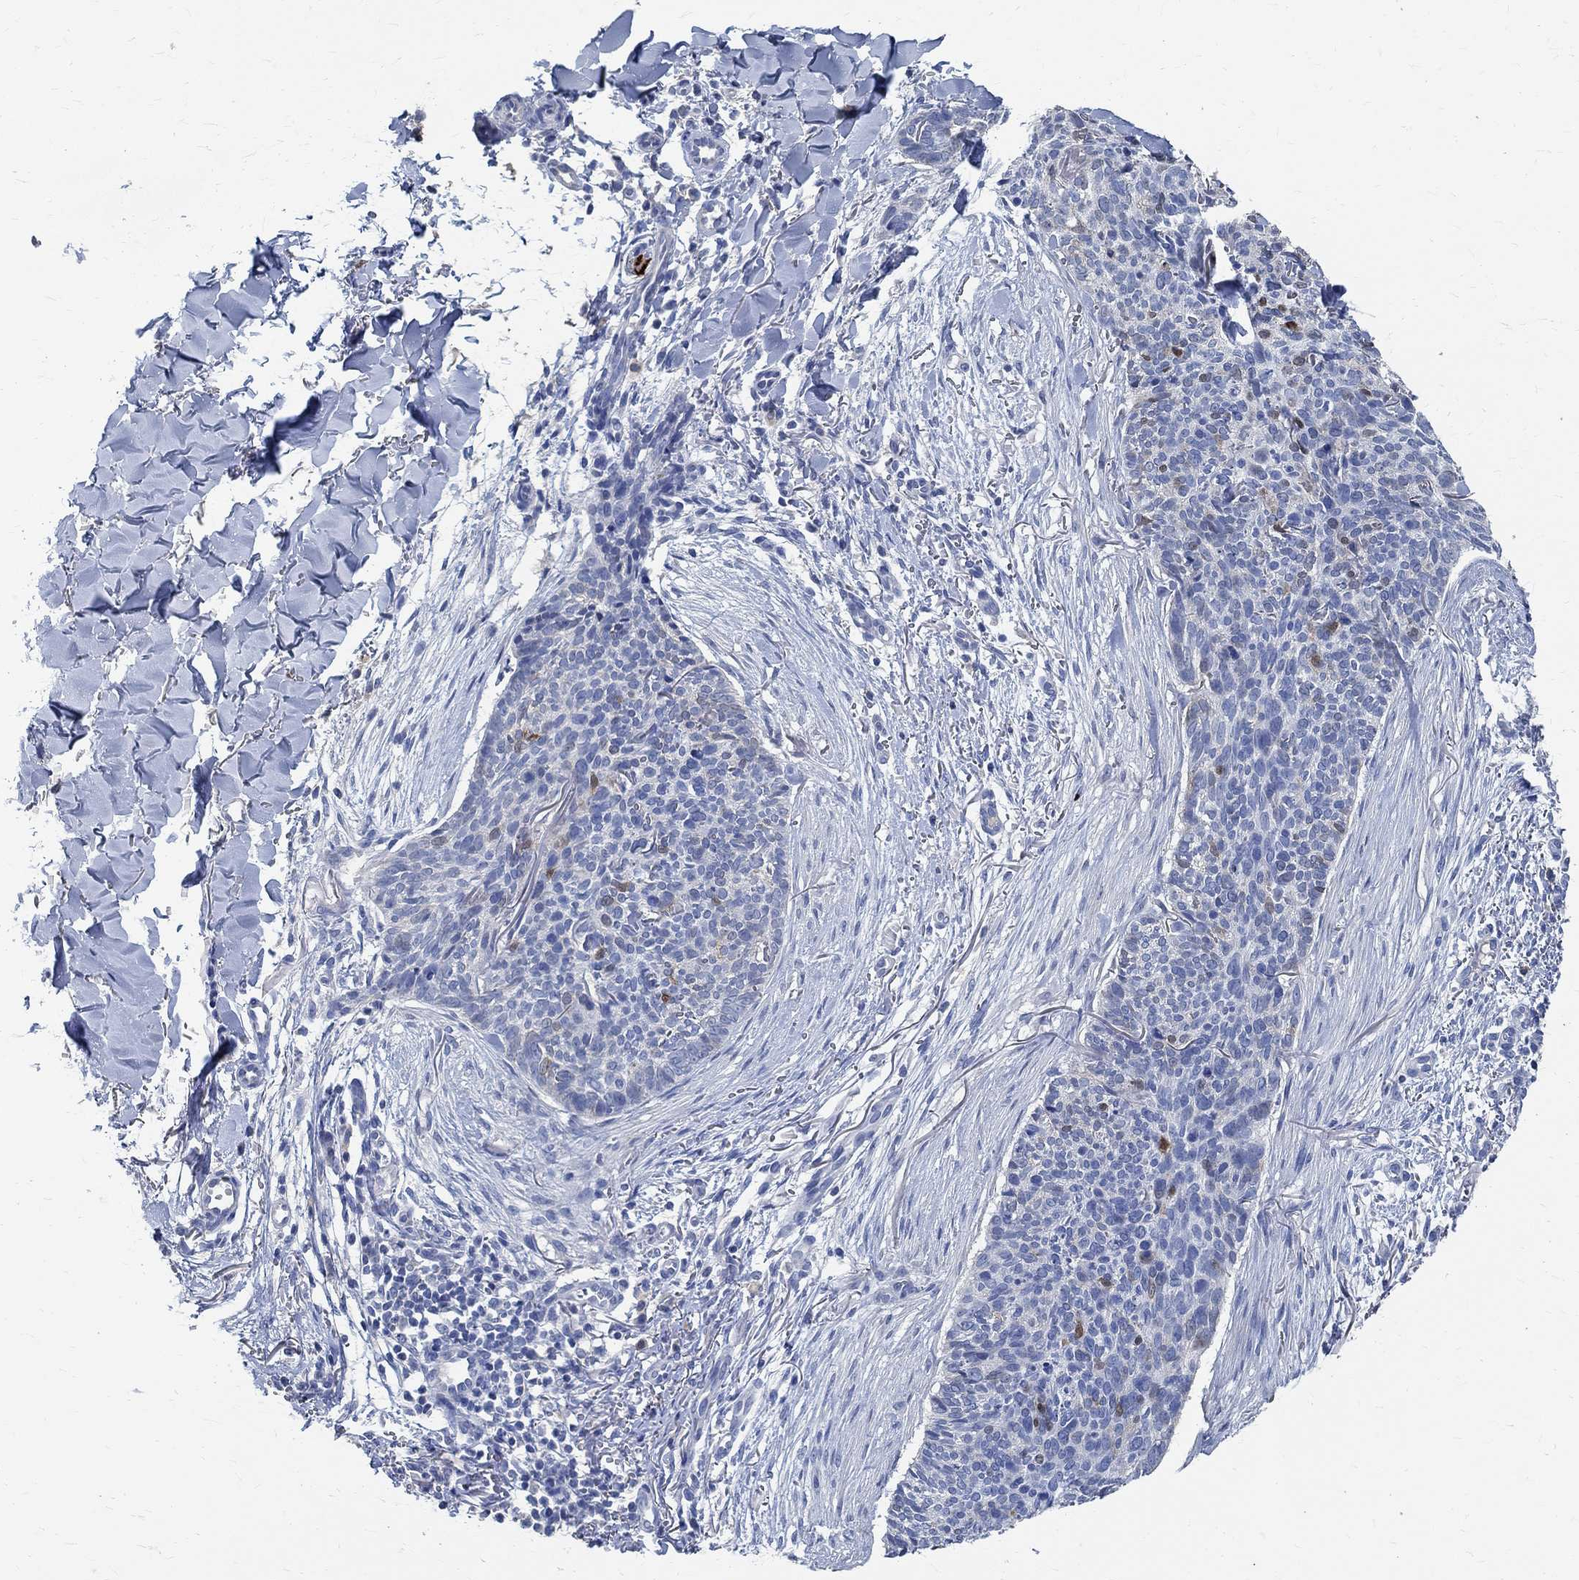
{"staining": {"intensity": "negative", "quantity": "none", "location": "none"}, "tissue": "skin cancer", "cell_type": "Tumor cells", "image_type": "cancer", "snomed": [{"axis": "morphology", "description": "Basal cell carcinoma"}, {"axis": "topography", "description": "Skin"}], "caption": "Protein analysis of skin cancer demonstrates no significant expression in tumor cells. Nuclei are stained in blue.", "gene": "PRX", "patient": {"sex": "male", "age": 64}}